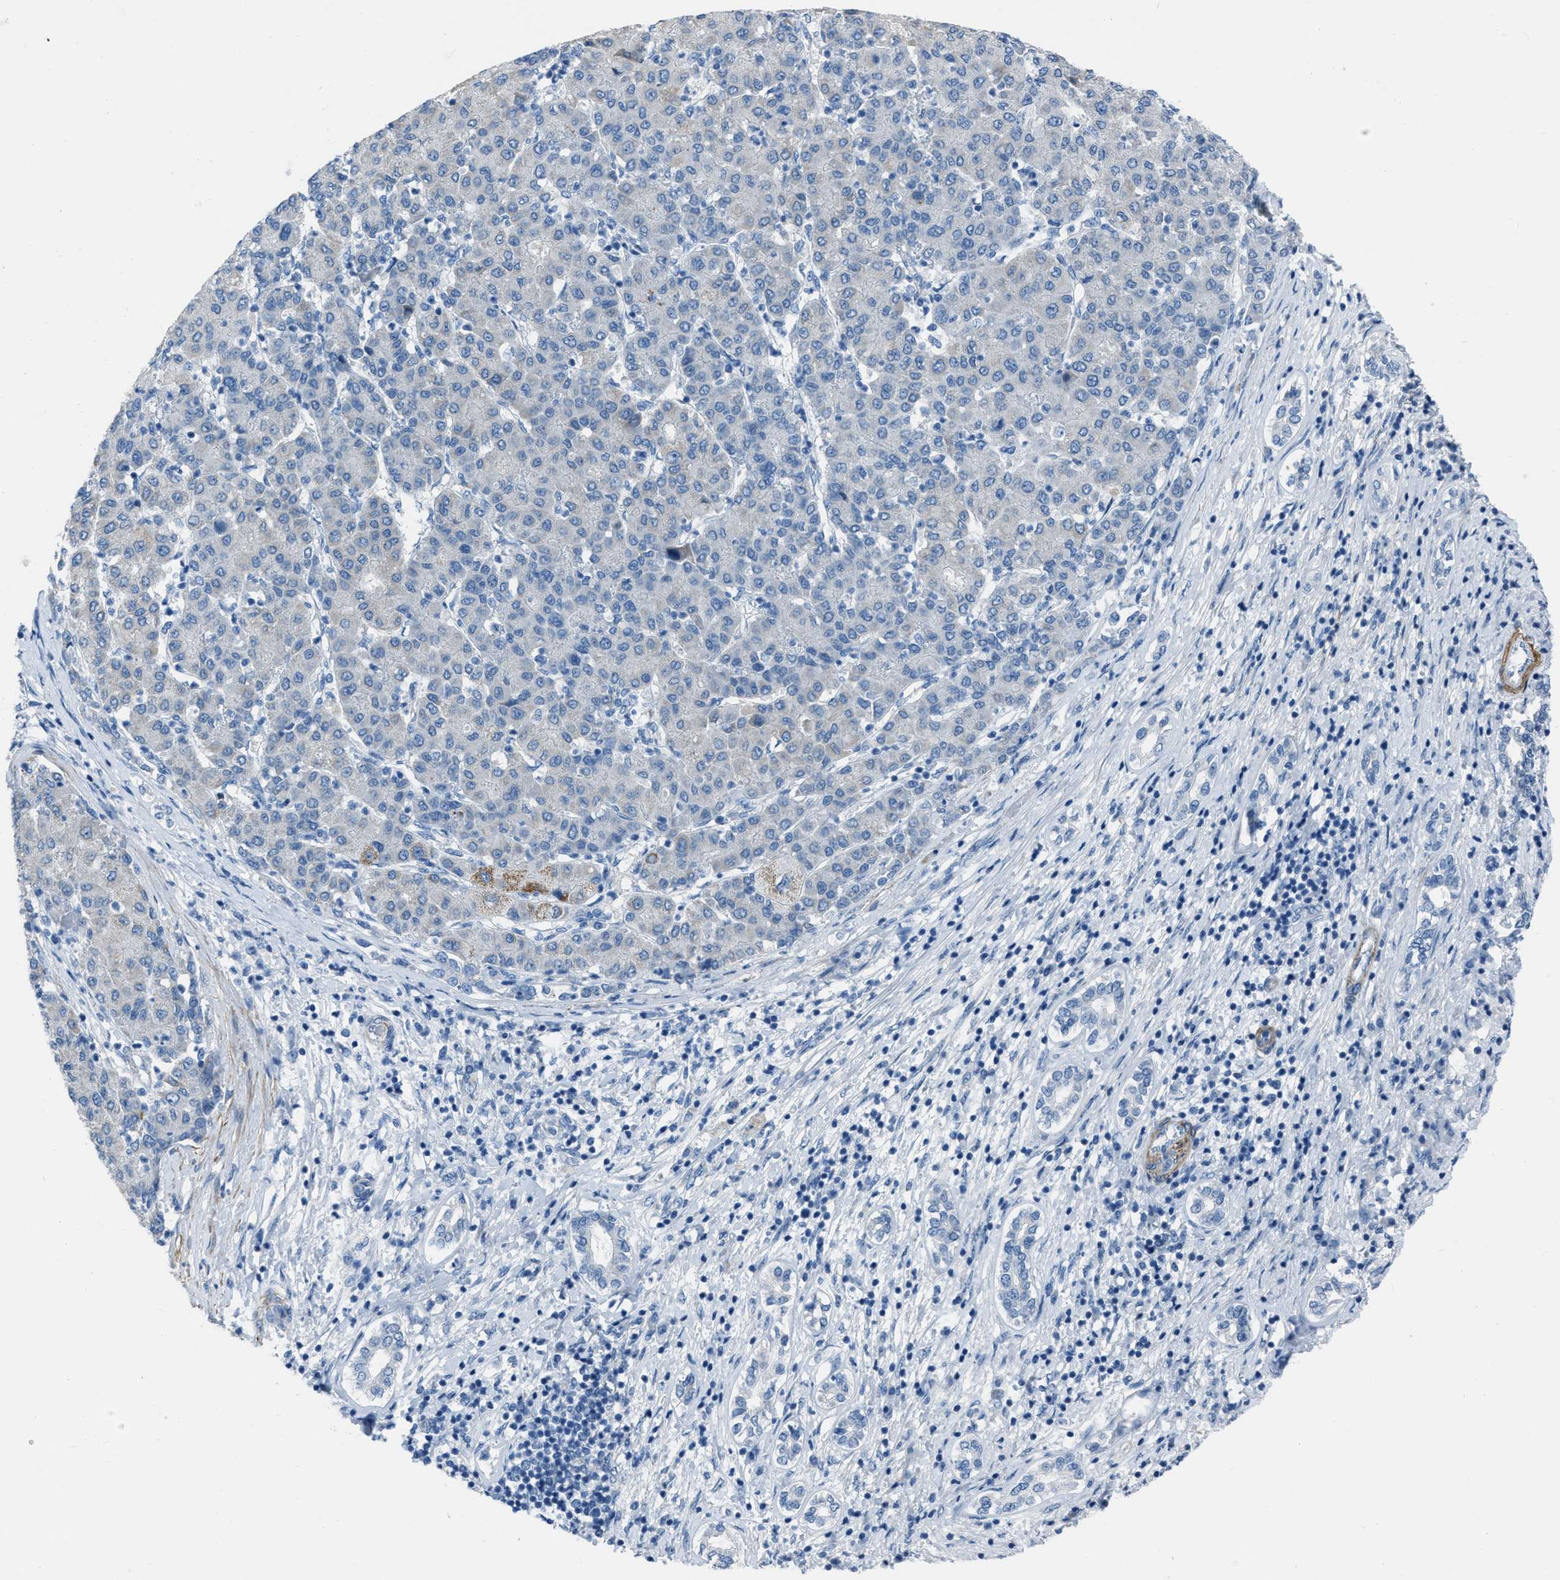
{"staining": {"intensity": "weak", "quantity": "<25%", "location": "cytoplasmic/membranous"}, "tissue": "liver cancer", "cell_type": "Tumor cells", "image_type": "cancer", "snomed": [{"axis": "morphology", "description": "Carcinoma, Hepatocellular, NOS"}, {"axis": "topography", "description": "Liver"}], "caption": "IHC photomicrograph of human liver cancer stained for a protein (brown), which reveals no staining in tumor cells.", "gene": "SPATC1L", "patient": {"sex": "male", "age": 65}}